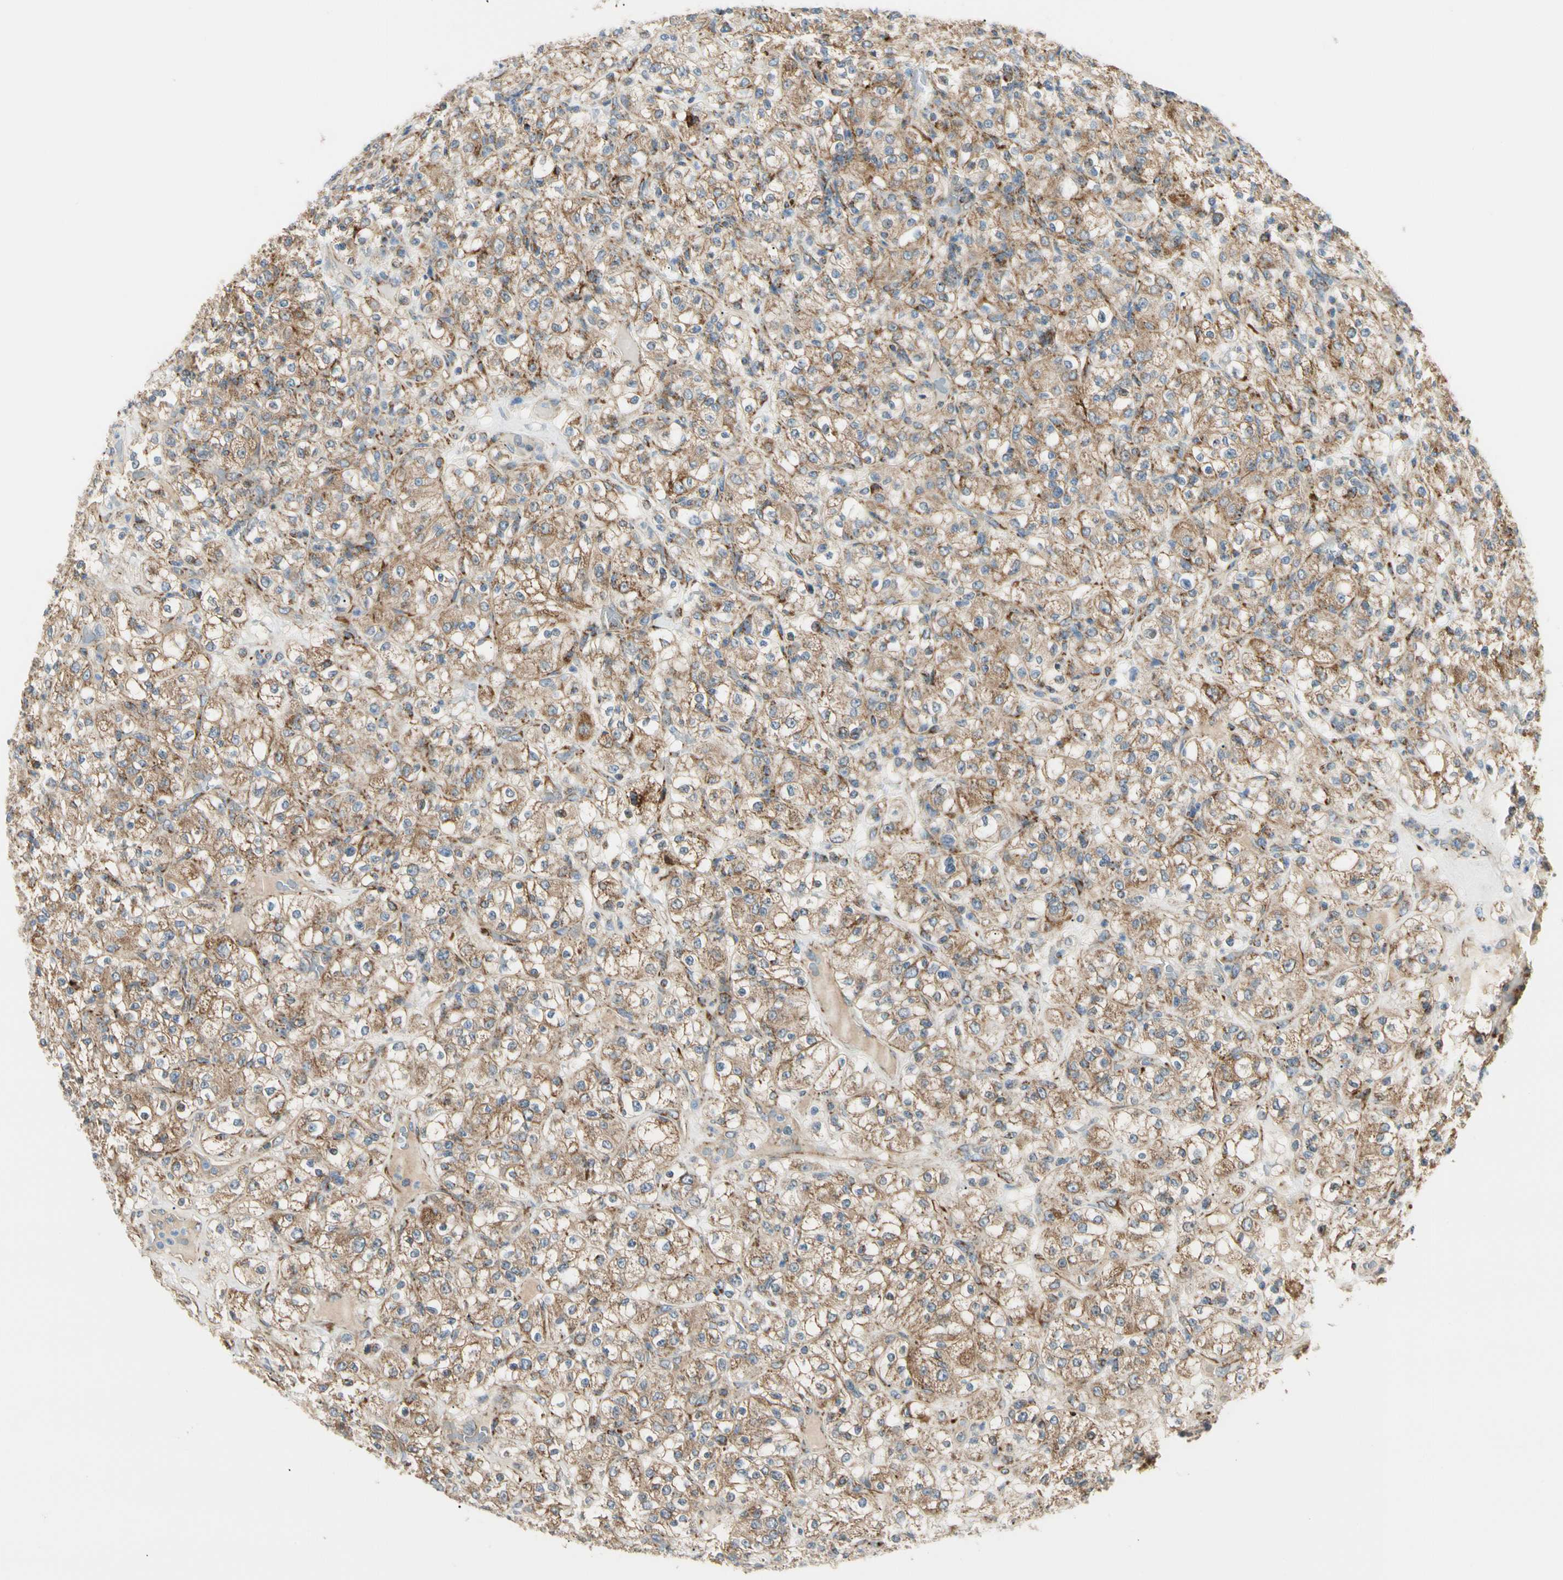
{"staining": {"intensity": "moderate", "quantity": ">75%", "location": "cytoplasmic/membranous"}, "tissue": "renal cancer", "cell_type": "Tumor cells", "image_type": "cancer", "snomed": [{"axis": "morphology", "description": "Normal tissue, NOS"}, {"axis": "morphology", "description": "Adenocarcinoma, NOS"}, {"axis": "topography", "description": "Kidney"}], "caption": "Adenocarcinoma (renal) tissue displays moderate cytoplasmic/membranous expression in about >75% of tumor cells, visualized by immunohistochemistry.", "gene": "TBC1D10A", "patient": {"sex": "female", "age": 72}}